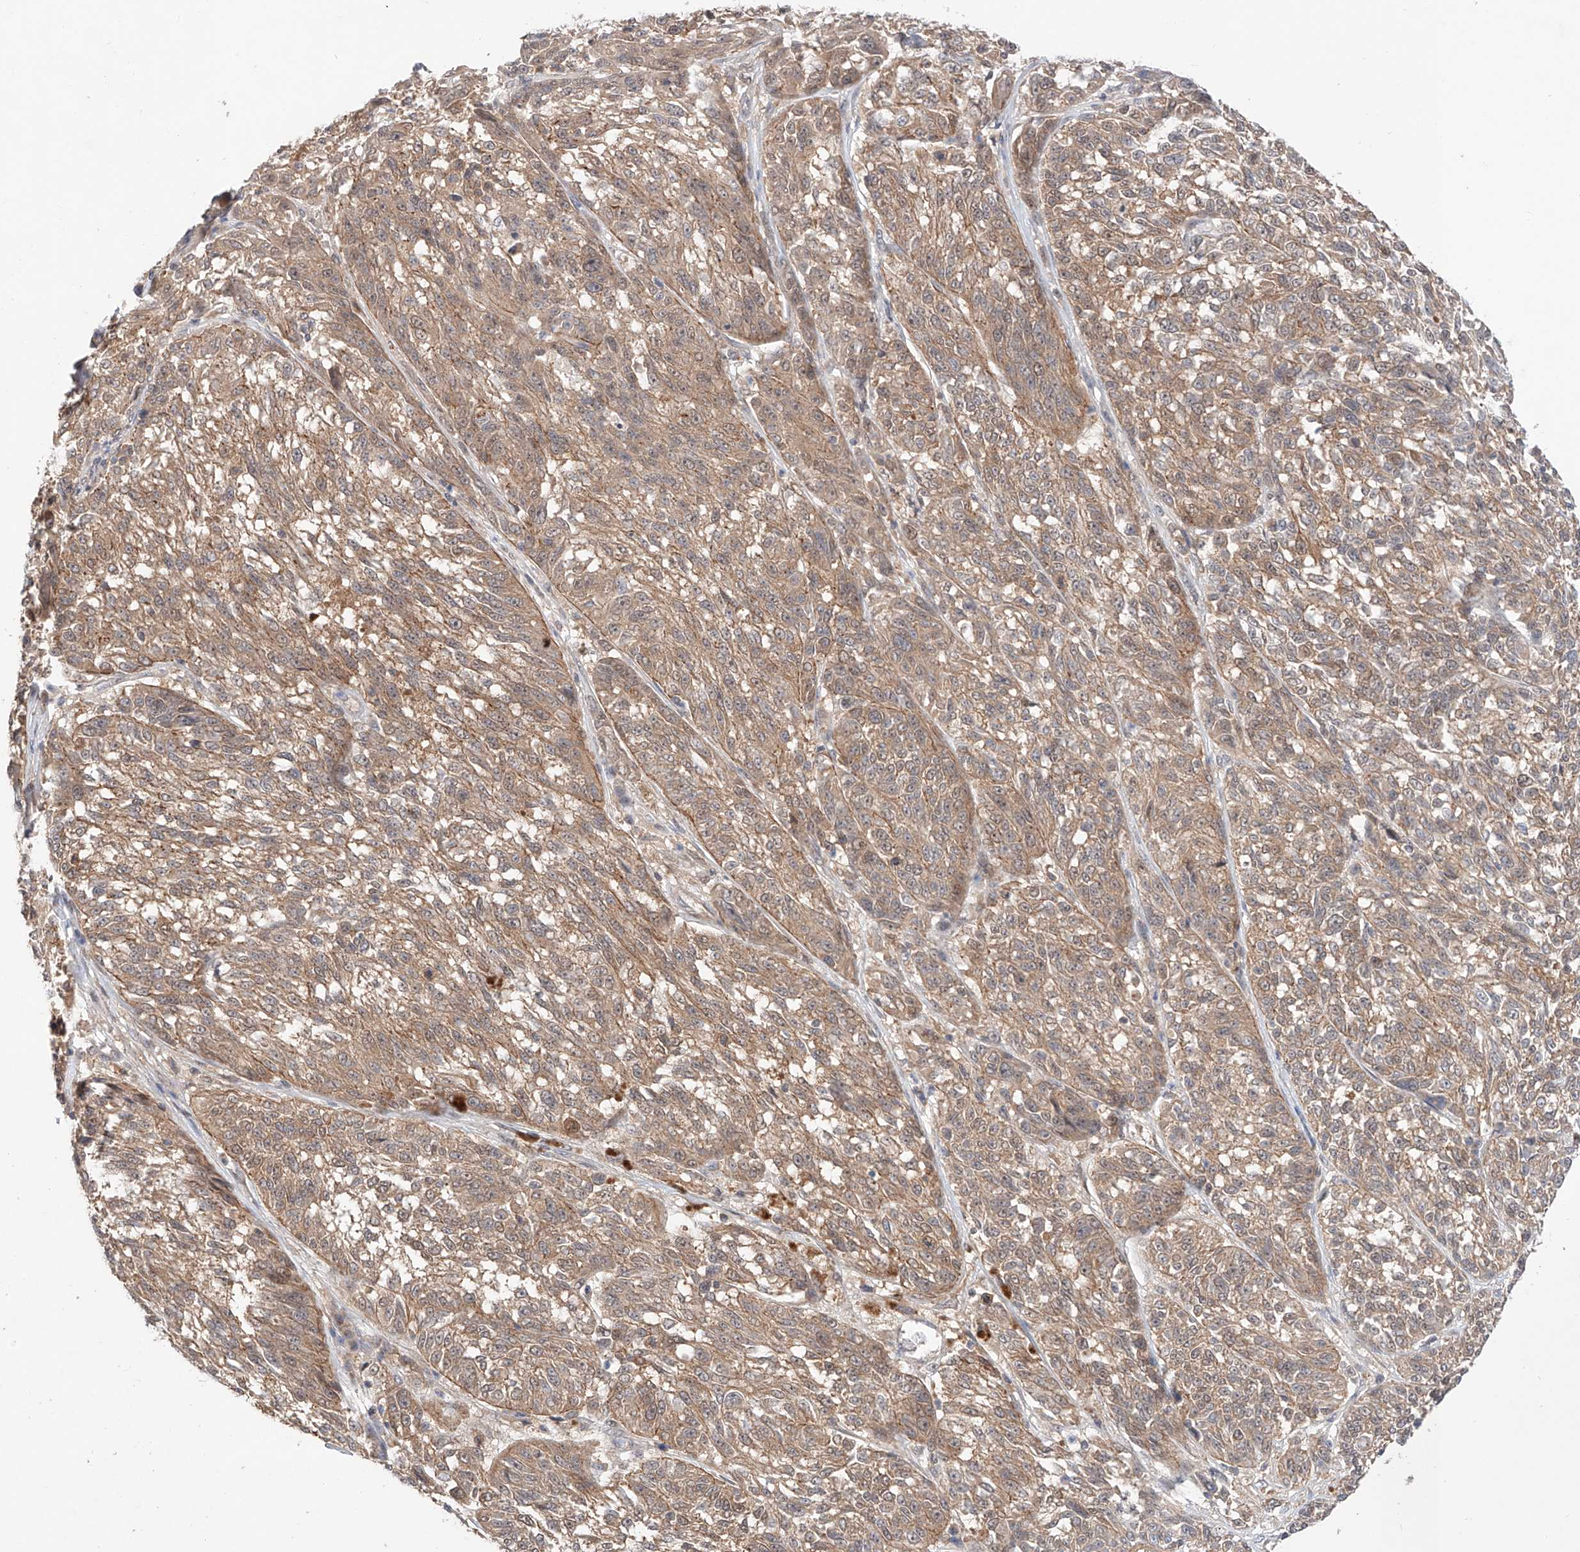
{"staining": {"intensity": "weak", "quantity": ">75%", "location": "cytoplasmic/membranous"}, "tissue": "melanoma", "cell_type": "Tumor cells", "image_type": "cancer", "snomed": [{"axis": "morphology", "description": "Malignant melanoma, NOS"}, {"axis": "topography", "description": "Skin"}], "caption": "The immunohistochemical stain shows weak cytoplasmic/membranous expression in tumor cells of melanoma tissue. The protein is shown in brown color, while the nuclei are stained blue.", "gene": "TSR2", "patient": {"sex": "male", "age": 53}}